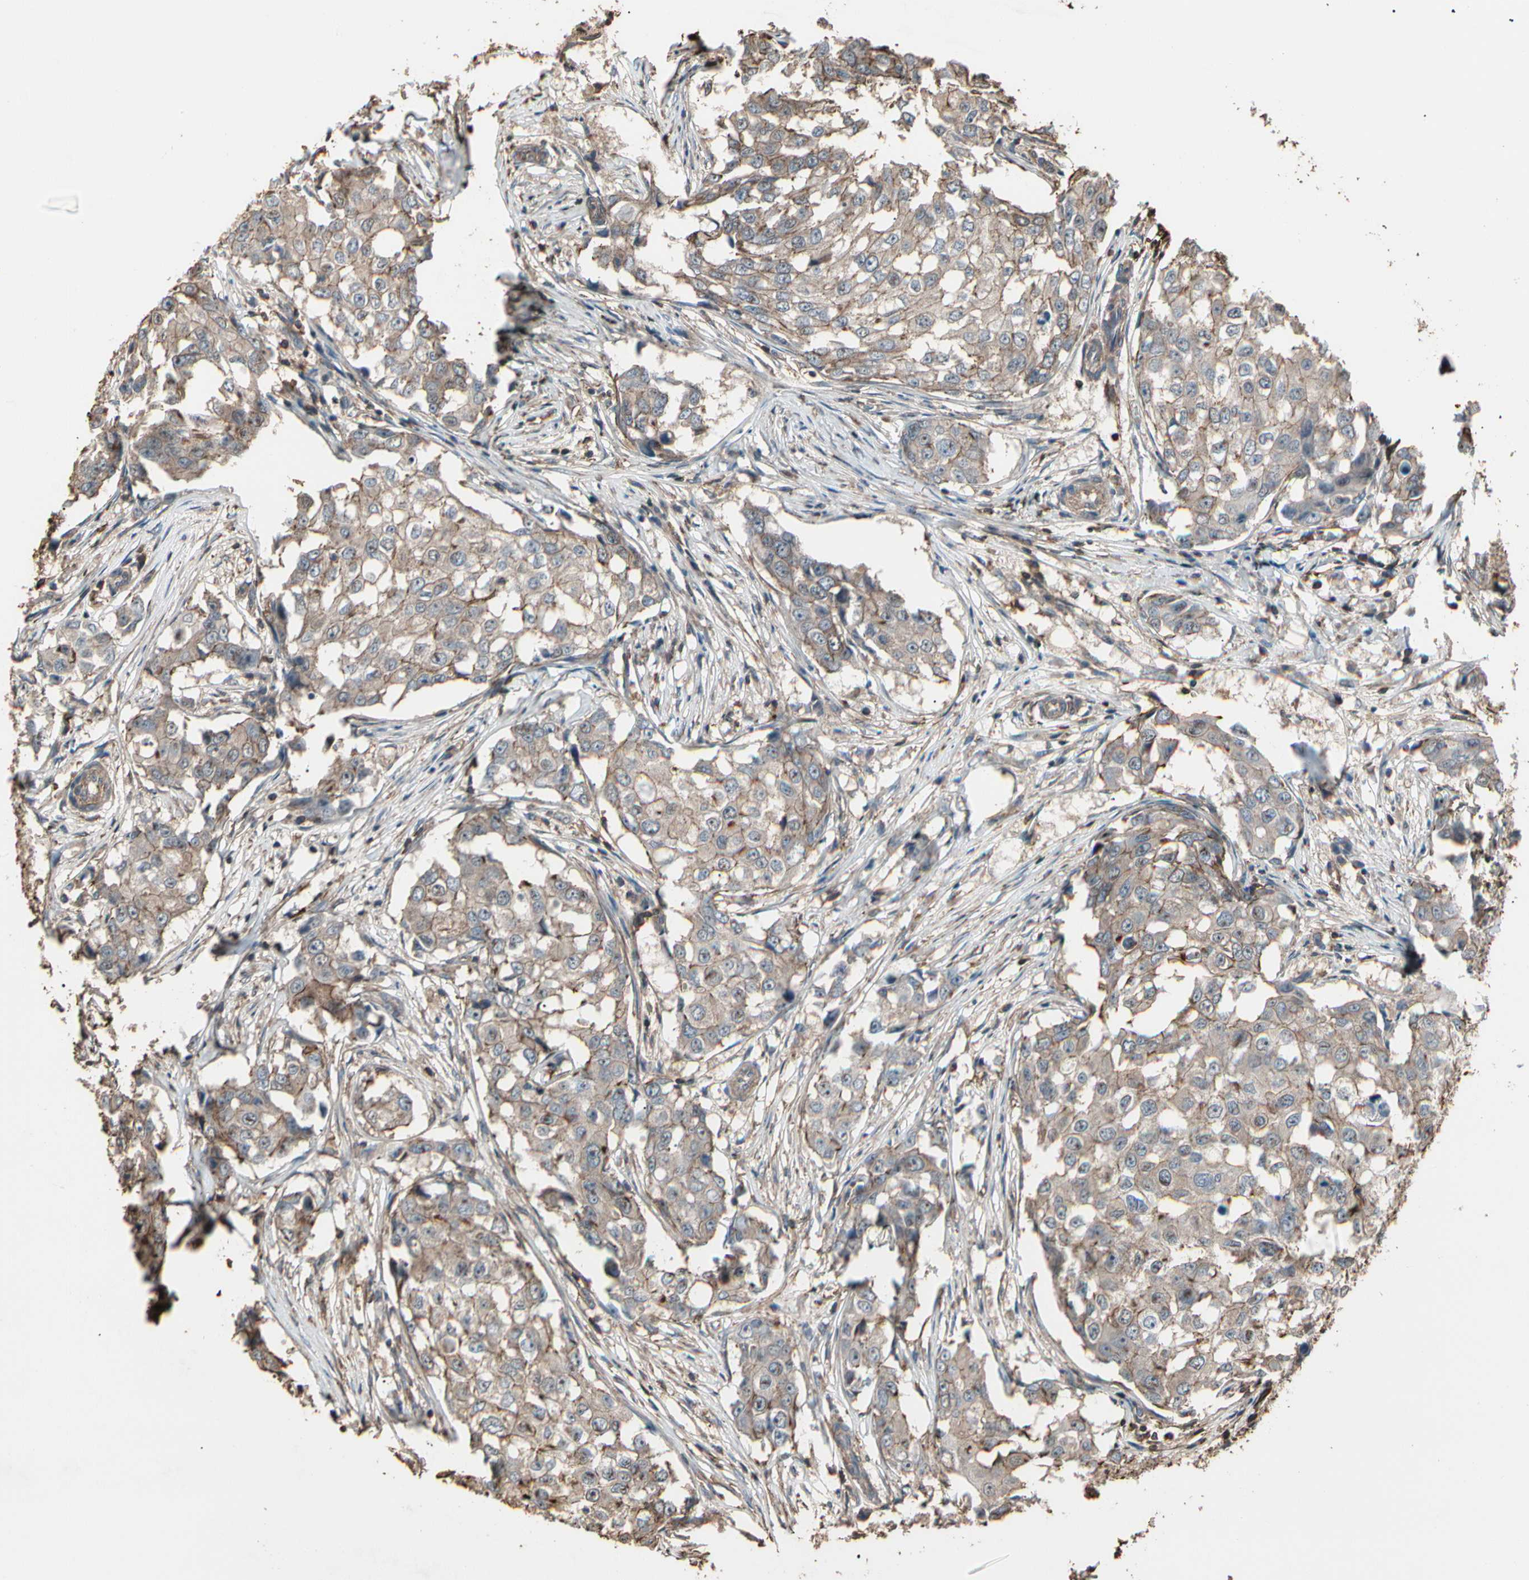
{"staining": {"intensity": "weak", "quantity": ">75%", "location": "cytoplasmic/membranous"}, "tissue": "breast cancer", "cell_type": "Tumor cells", "image_type": "cancer", "snomed": [{"axis": "morphology", "description": "Duct carcinoma"}, {"axis": "topography", "description": "Breast"}], "caption": "A brown stain labels weak cytoplasmic/membranous positivity of a protein in intraductal carcinoma (breast) tumor cells.", "gene": "MAPK13", "patient": {"sex": "female", "age": 27}}